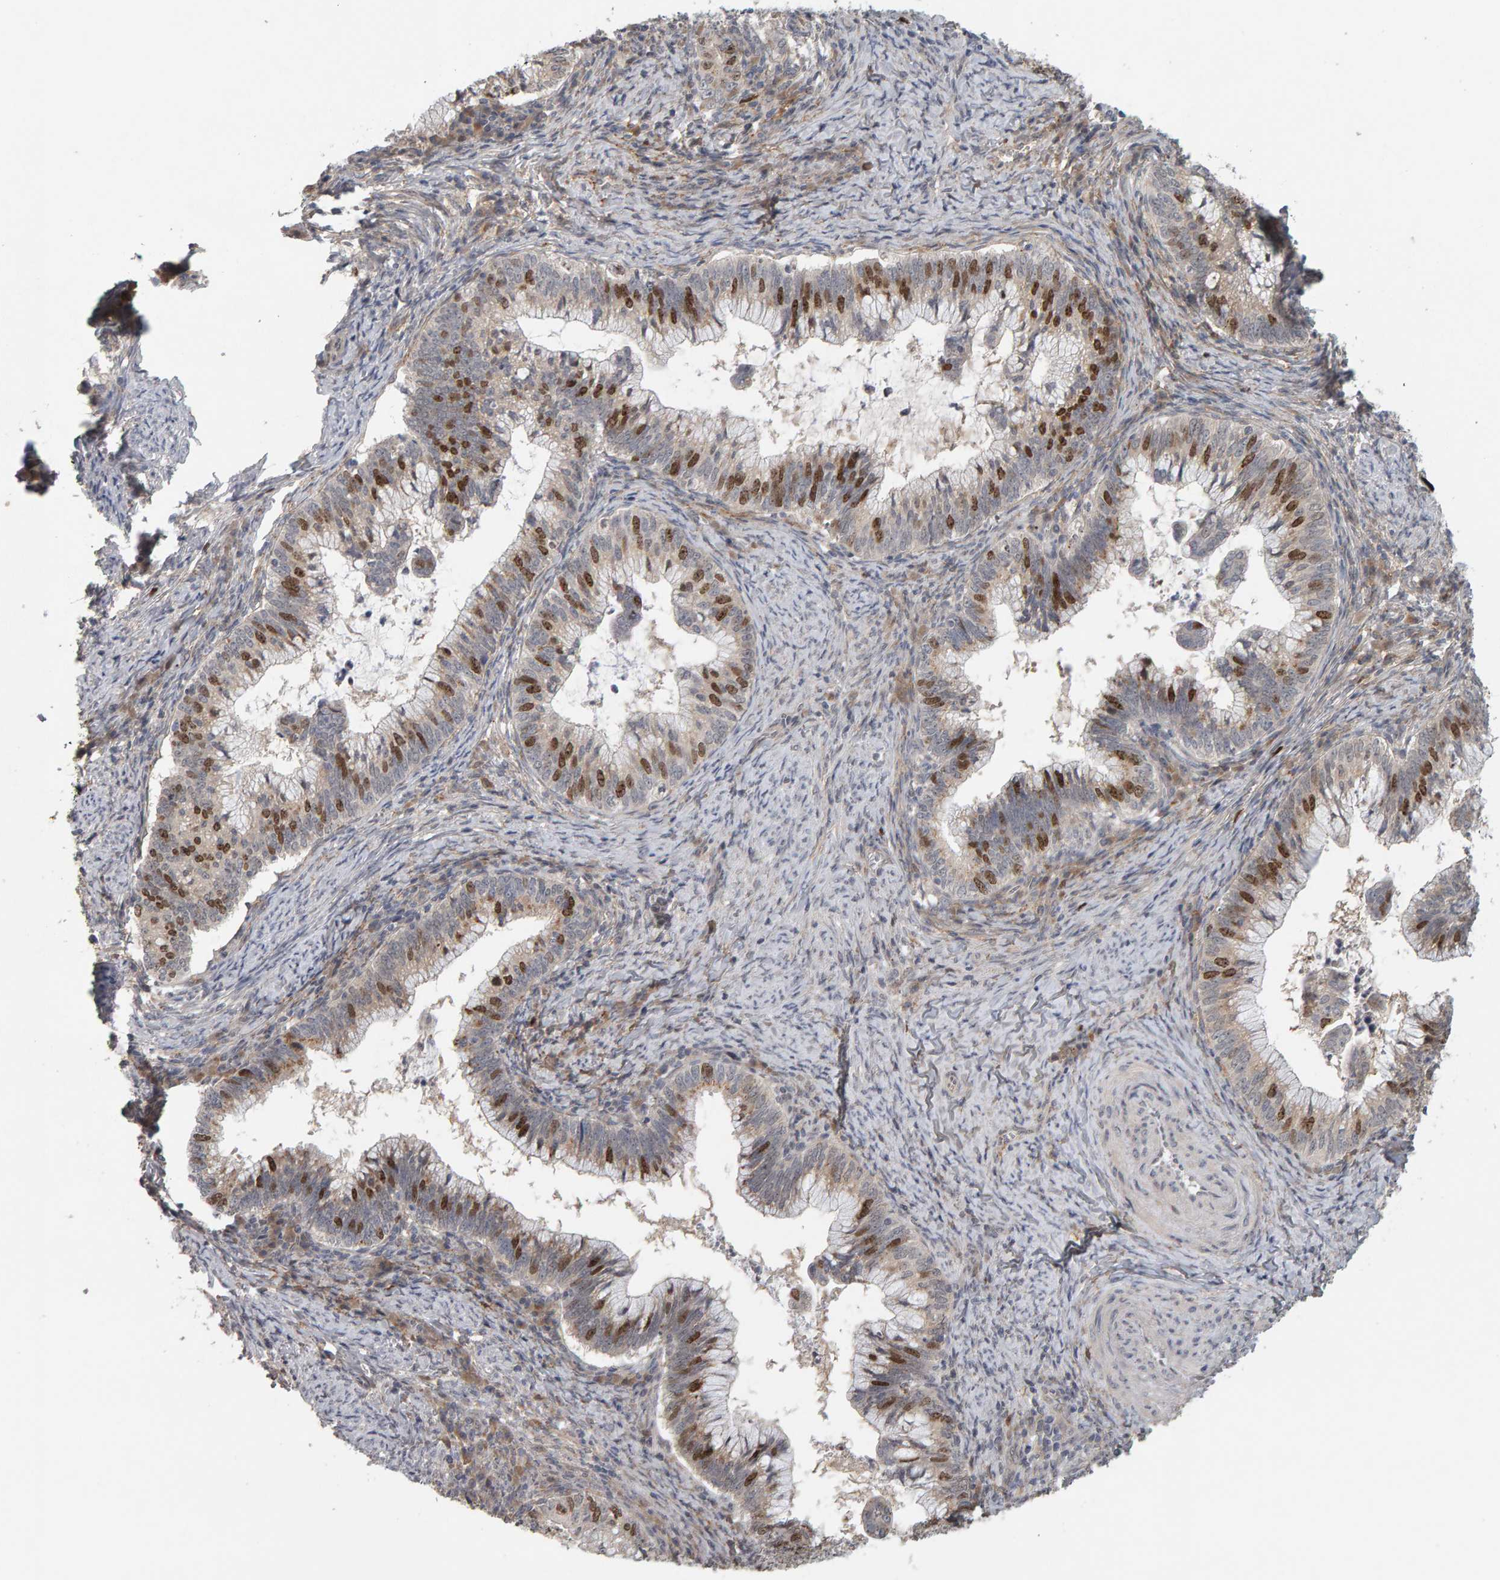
{"staining": {"intensity": "strong", "quantity": "25%-75%", "location": "nuclear"}, "tissue": "cervical cancer", "cell_type": "Tumor cells", "image_type": "cancer", "snomed": [{"axis": "morphology", "description": "Adenocarcinoma, NOS"}, {"axis": "topography", "description": "Cervix"}], "caption": "Immunohistochemical staining of human adenocarcinoma (cervical) shows strong nuclear protein staining in approximately 25%-75% of tumor cells.", "gene": "CDCA5", "patient": {"sex": "female", "age": 36}}